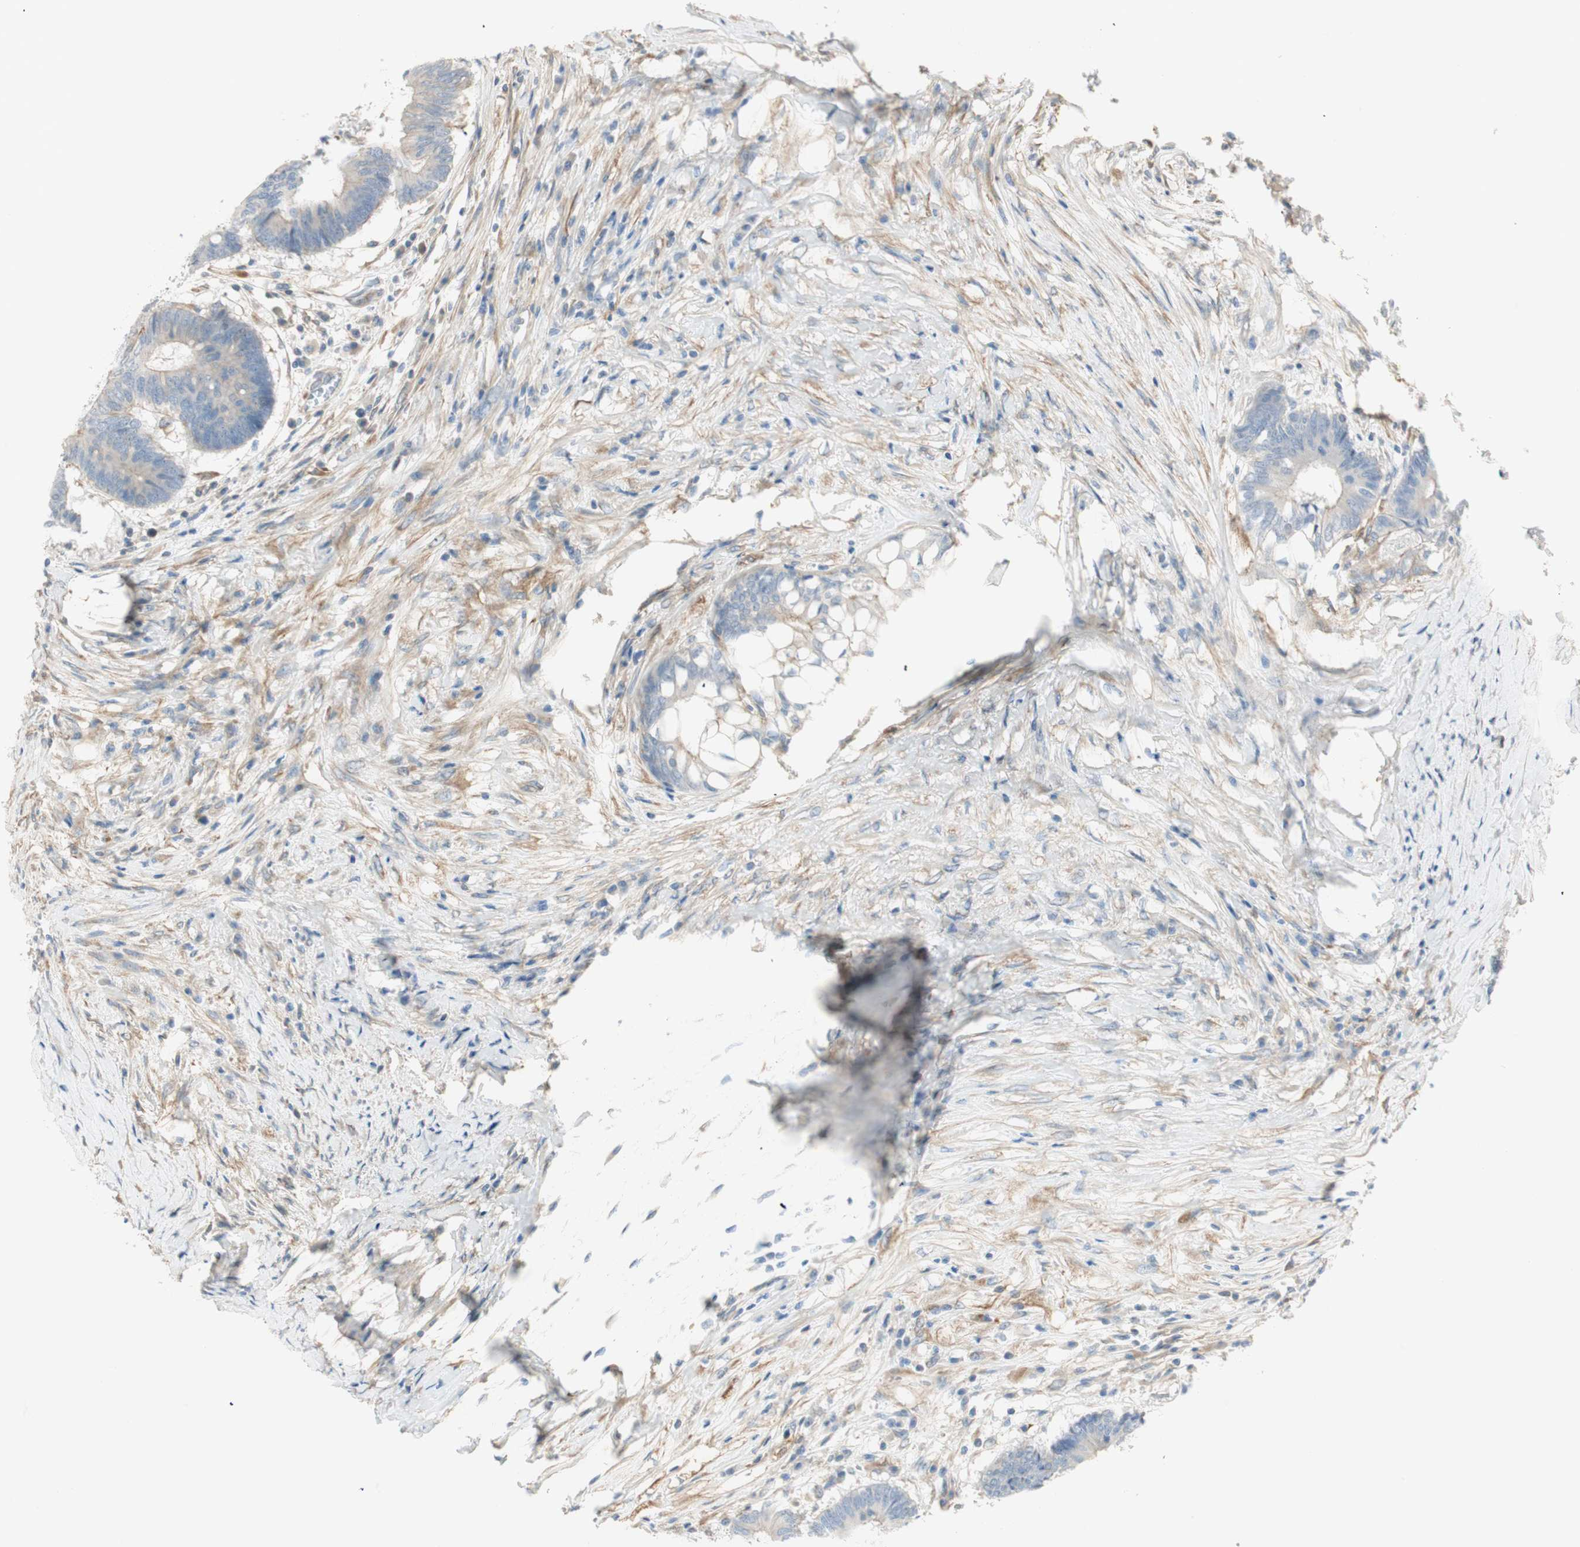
{"staining": {"intensity": "negative", "quantity": "none", "location": "none"}, "tissue": "colorectal cancer", "cell_type": "Tumor cells", "image_type": "cancer", "snomed": [{"axis": "morphology", "description": "Adenocarcinoma, NOS"}, {"axis": "topography", "description": "Rectum"}], "caption": "Tumor cells are negative for protein expression in human colorectal cancer. (Immunohistochemistry, brightfield microscopy, high magnification).", "gene": "CDK3", "patient": {"sex": "male", "age": 63}}